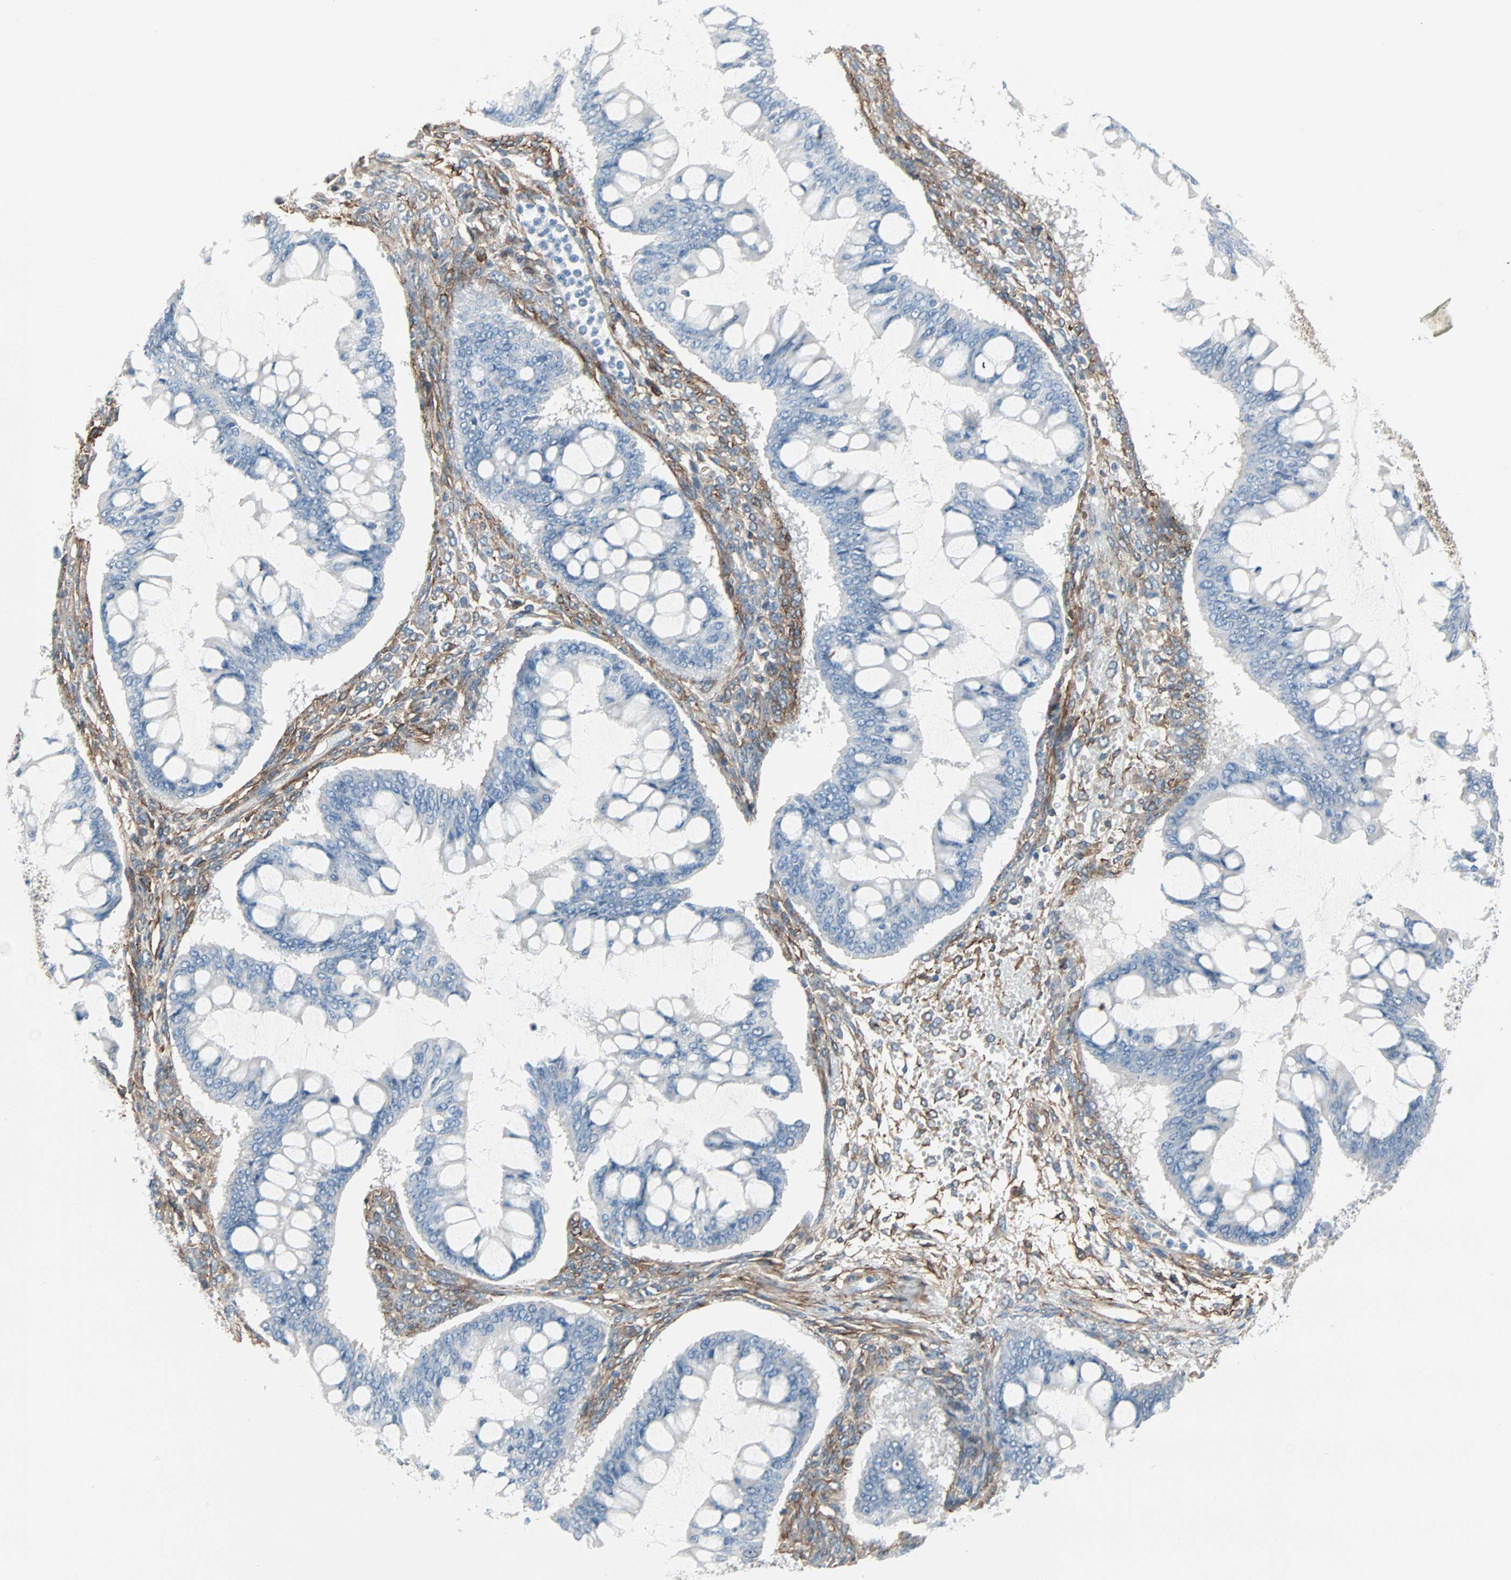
{"staining": {"intensity": "negative", "quantity": "none", "location": "none"}, "tissue": "ovarian cancer", "cell_type": "Tumor cells", "image_type": "cancer", "snomed": [{"axis": "morphology", "description": "Cystadenocarcinoma, mucinous, NOS"}, {"axis": "topography", "description": "Ovary"}], "caption": "An immunohistochemistry histopathology image of ovarian cancer is shown. There is no staining in tumor cells of ovarian cancer. (Brightfield microscopy of DAB immunohistochemistry (IHC) at high magnification).", "gene": "EPB41L2", "patient": {"sex": "female", "age": 73}}